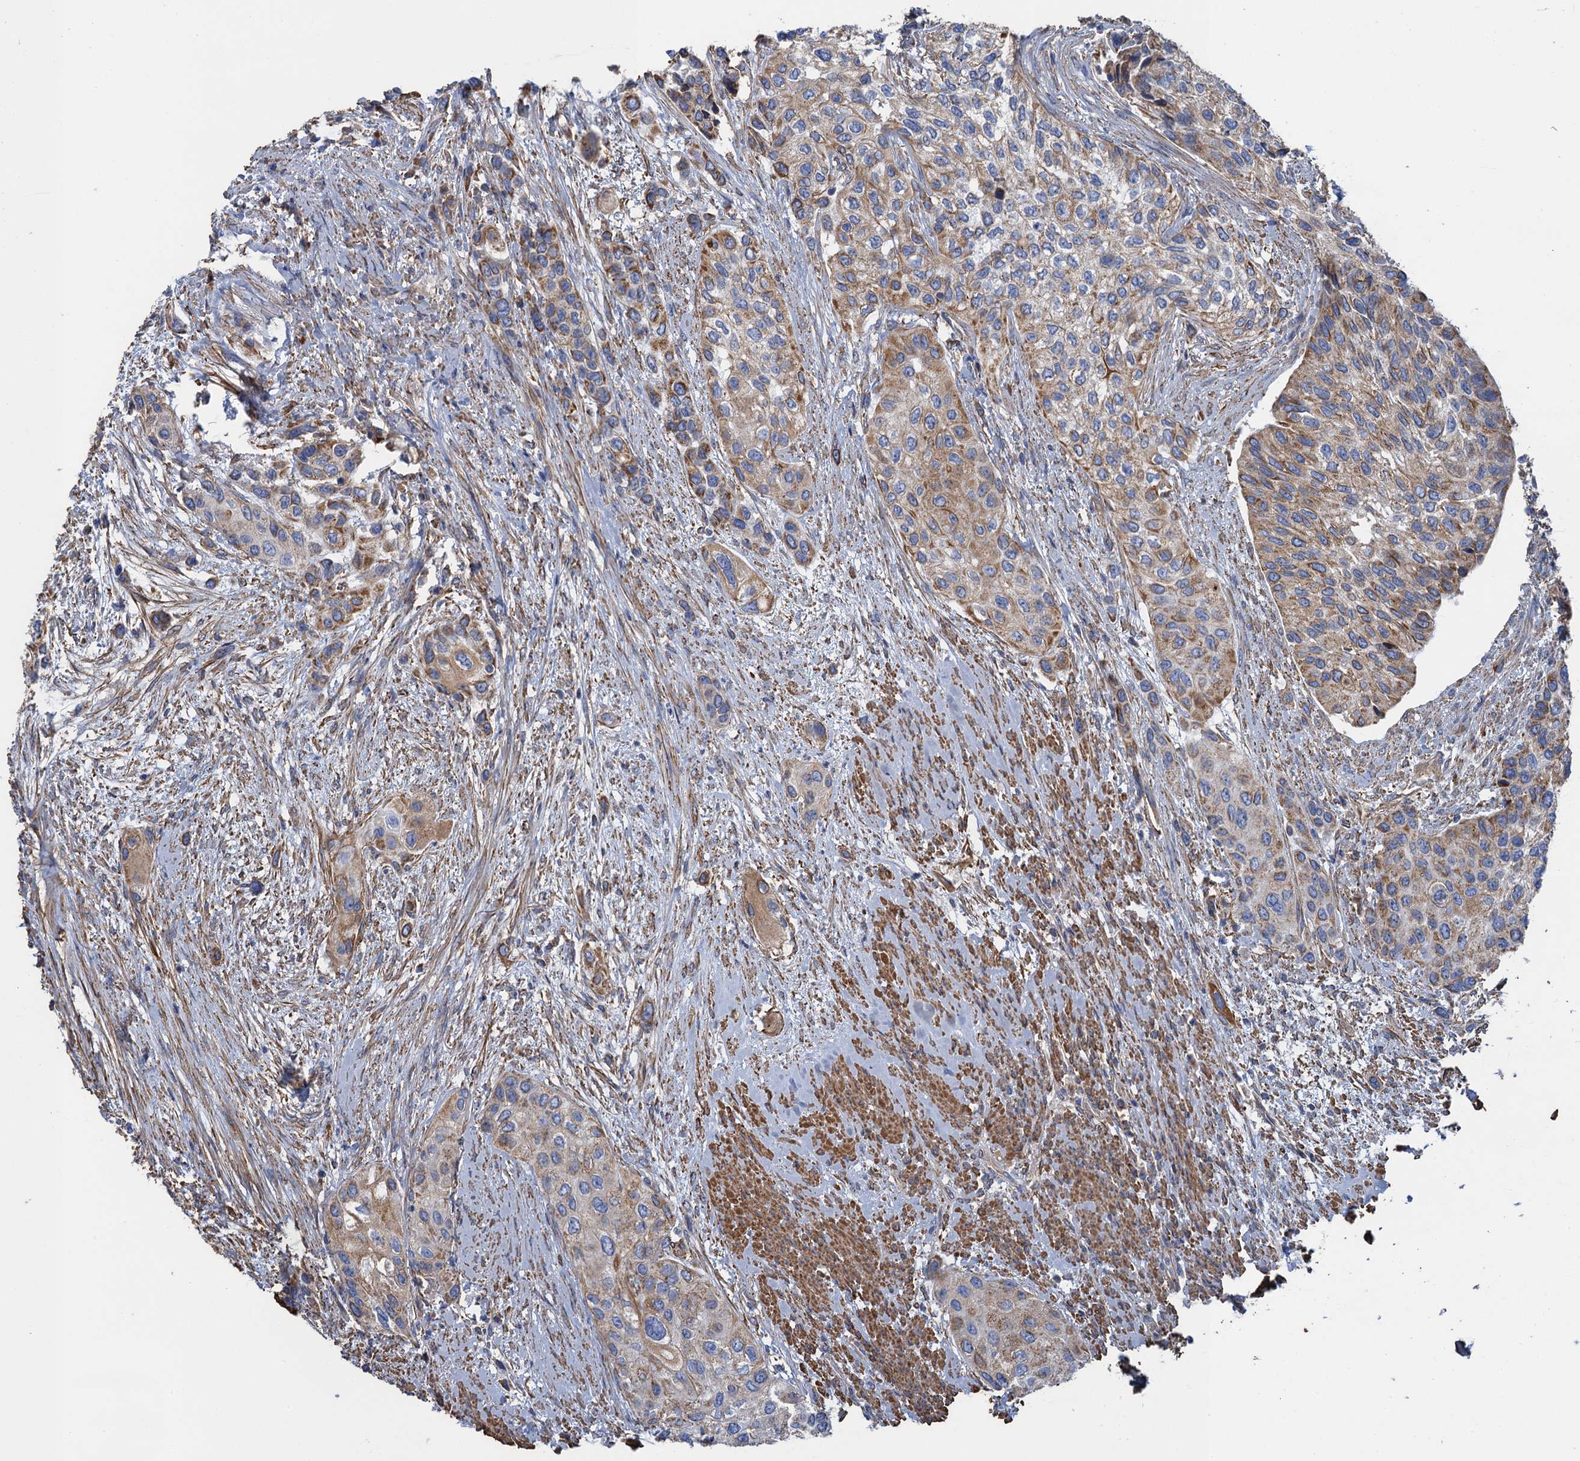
{"staining": {"intensity": "moderate", "quantity": "25%-75%", "location": "cytoplasmic/membranous"}, "tissue": "urothelial cancer", "cell_type": "Tumor cells", "image_type": "cancer", "snomed": [{"axis": "morphology", "description": "Normal tissue, NOS"}, {"axis": "morphology", "description": "Urothelial carcinoma, High grade"}, {"axis": "topography", "description": "Vascular tissue"}, {"axis": "topography", "description": "Urinary bladder"}], "caption": "Immunohistochemical staining of urothelial cancer displays moderate cytoplasmic/membranous protein positivity in about 25%-75% of tumor cells.", "gene": "GCSH", "patient": {"sex": "female", "age": 56}}